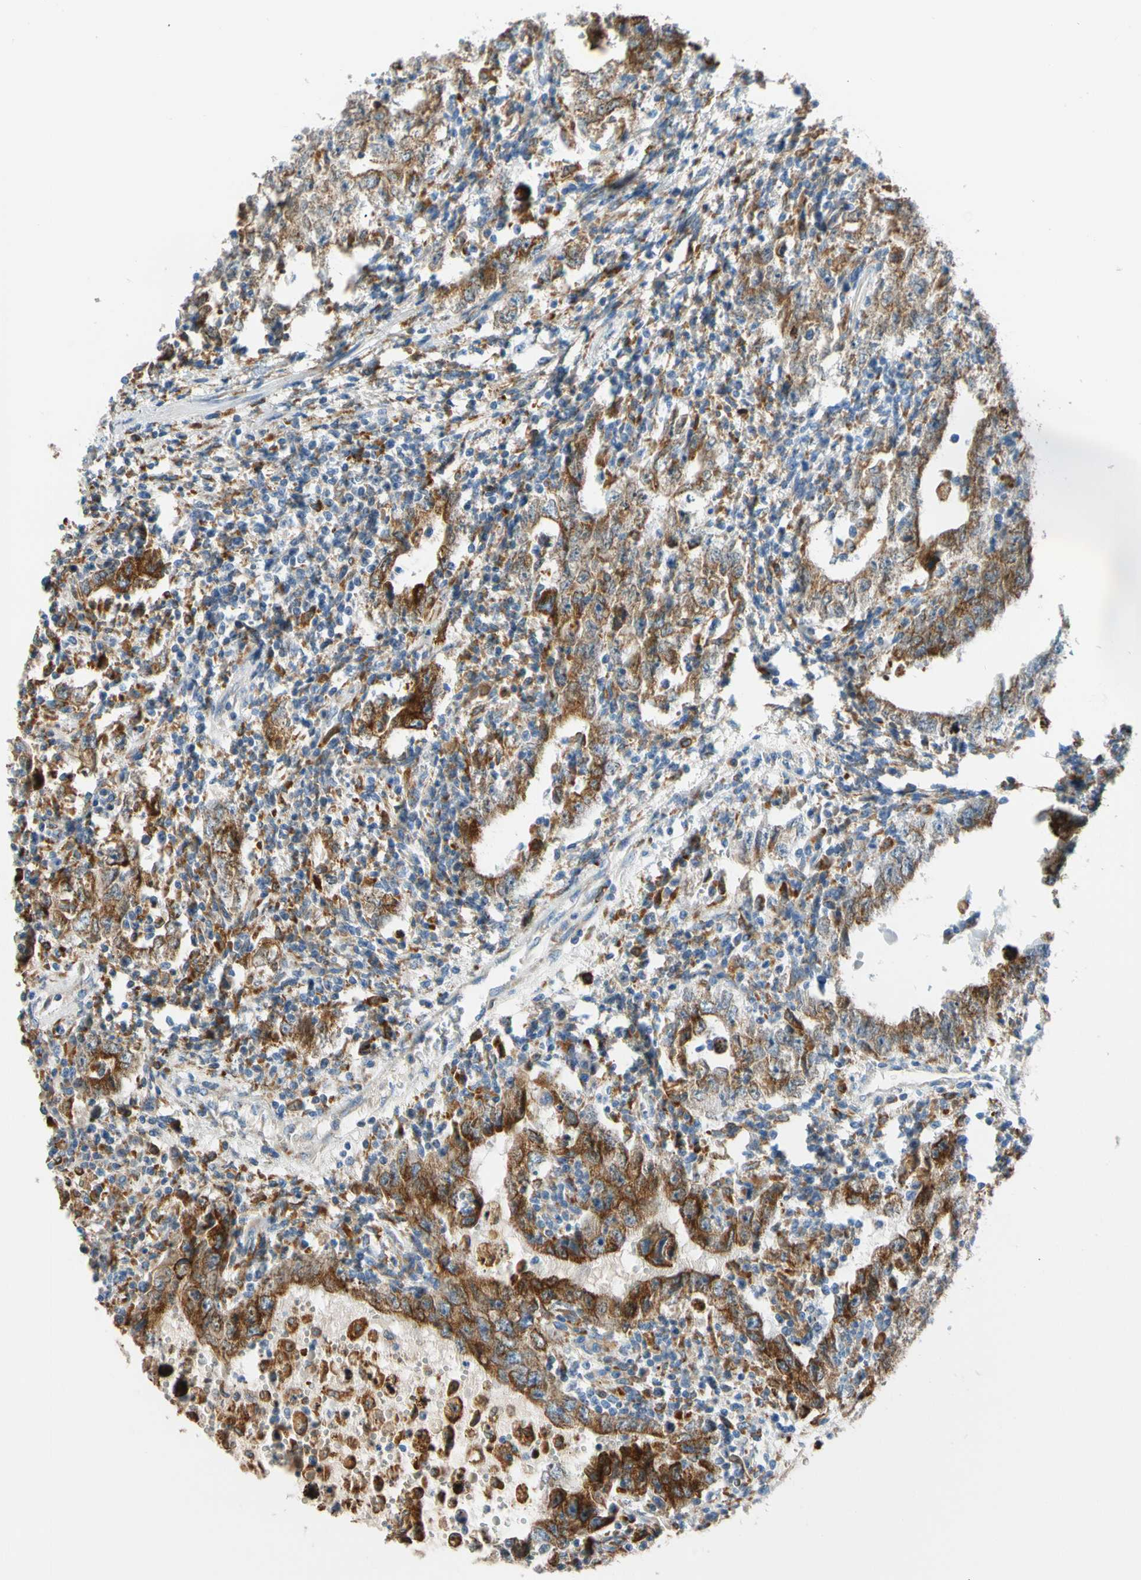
{"staining": {"intensity": "moderate", "quantity": "25%-75%", "location": "cytoplasmic/membranous"}, "tissue": "testis cancer", "cell_type": "Tumor cells", "image_type": "cancer", "snomed": [{"axis": "morphology", "description": "Carcinoma, Embryonal, NOS"}, {"axis": "topography", "description": "Testis"}], "caption": "Moderate cytoplasmic/membranous positivity for a protein is present in about 25%-75% of tumor cells of embryonal carcinoma (testis) using immunohistochemistry.", "gene": "LRPAP1", "patient": {"sex": "male", "age": 26}}